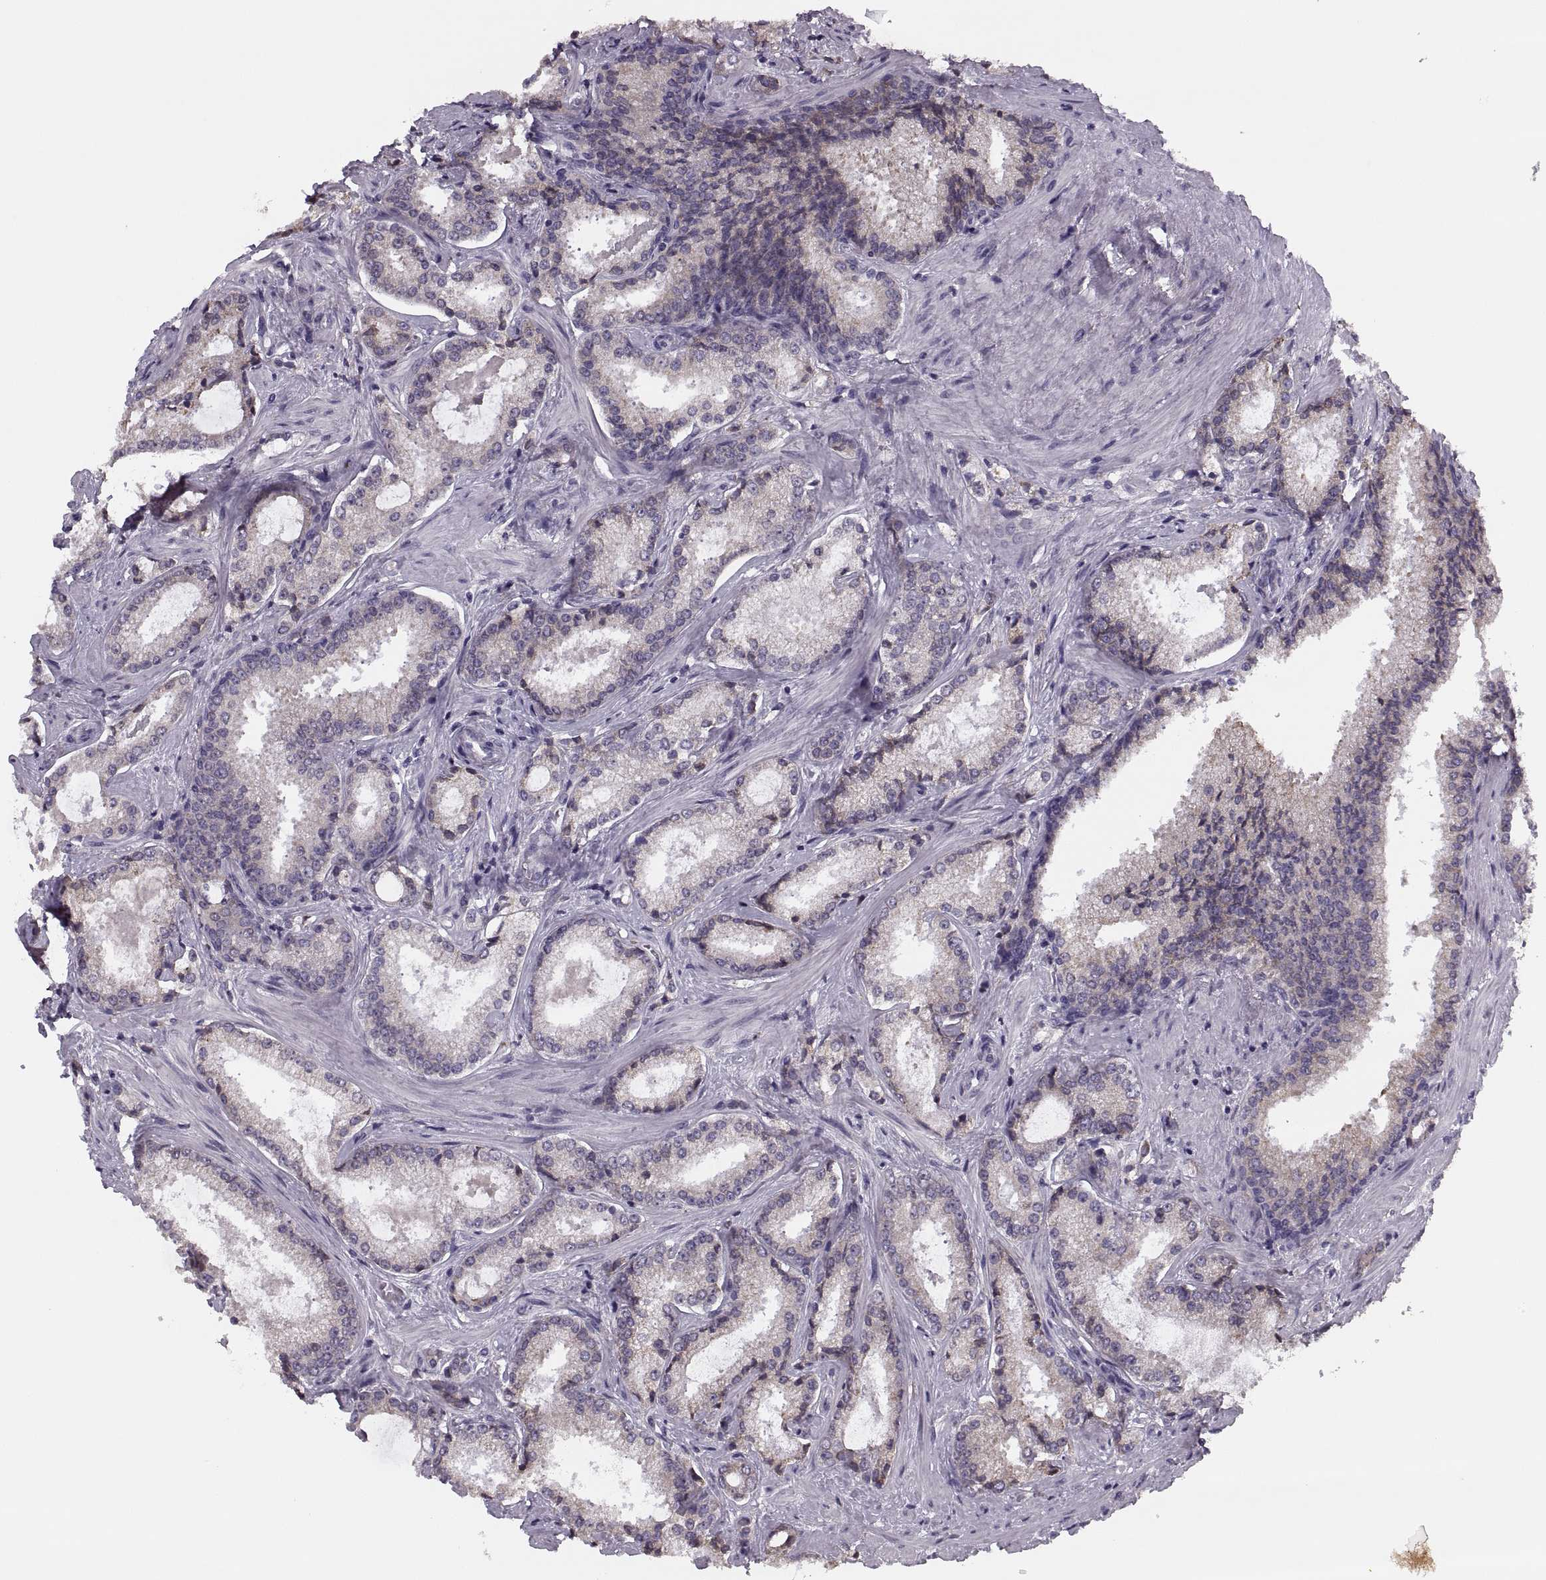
{"staining": {"intensity": "weak", "quantity": "25%-75%", "location": "cytoplasmic/membranous"}, "tissue": "prostate cancer", "cell_type": "Tumor cells", "image_type": "cancer", "snomed": [{"axis": "morphology", "description": "Adenocarcinoma, Low grade"}, {"axis": "topography", "description": "Prostate"}], "caption": "Prostate cancer stained with a brown dye shows weak cytoplasmic/membranous positive staining in approximately 25%-75% of tumor cells.", "gene": "LETM2", "patient": {"sex": "male", "age": 56}}